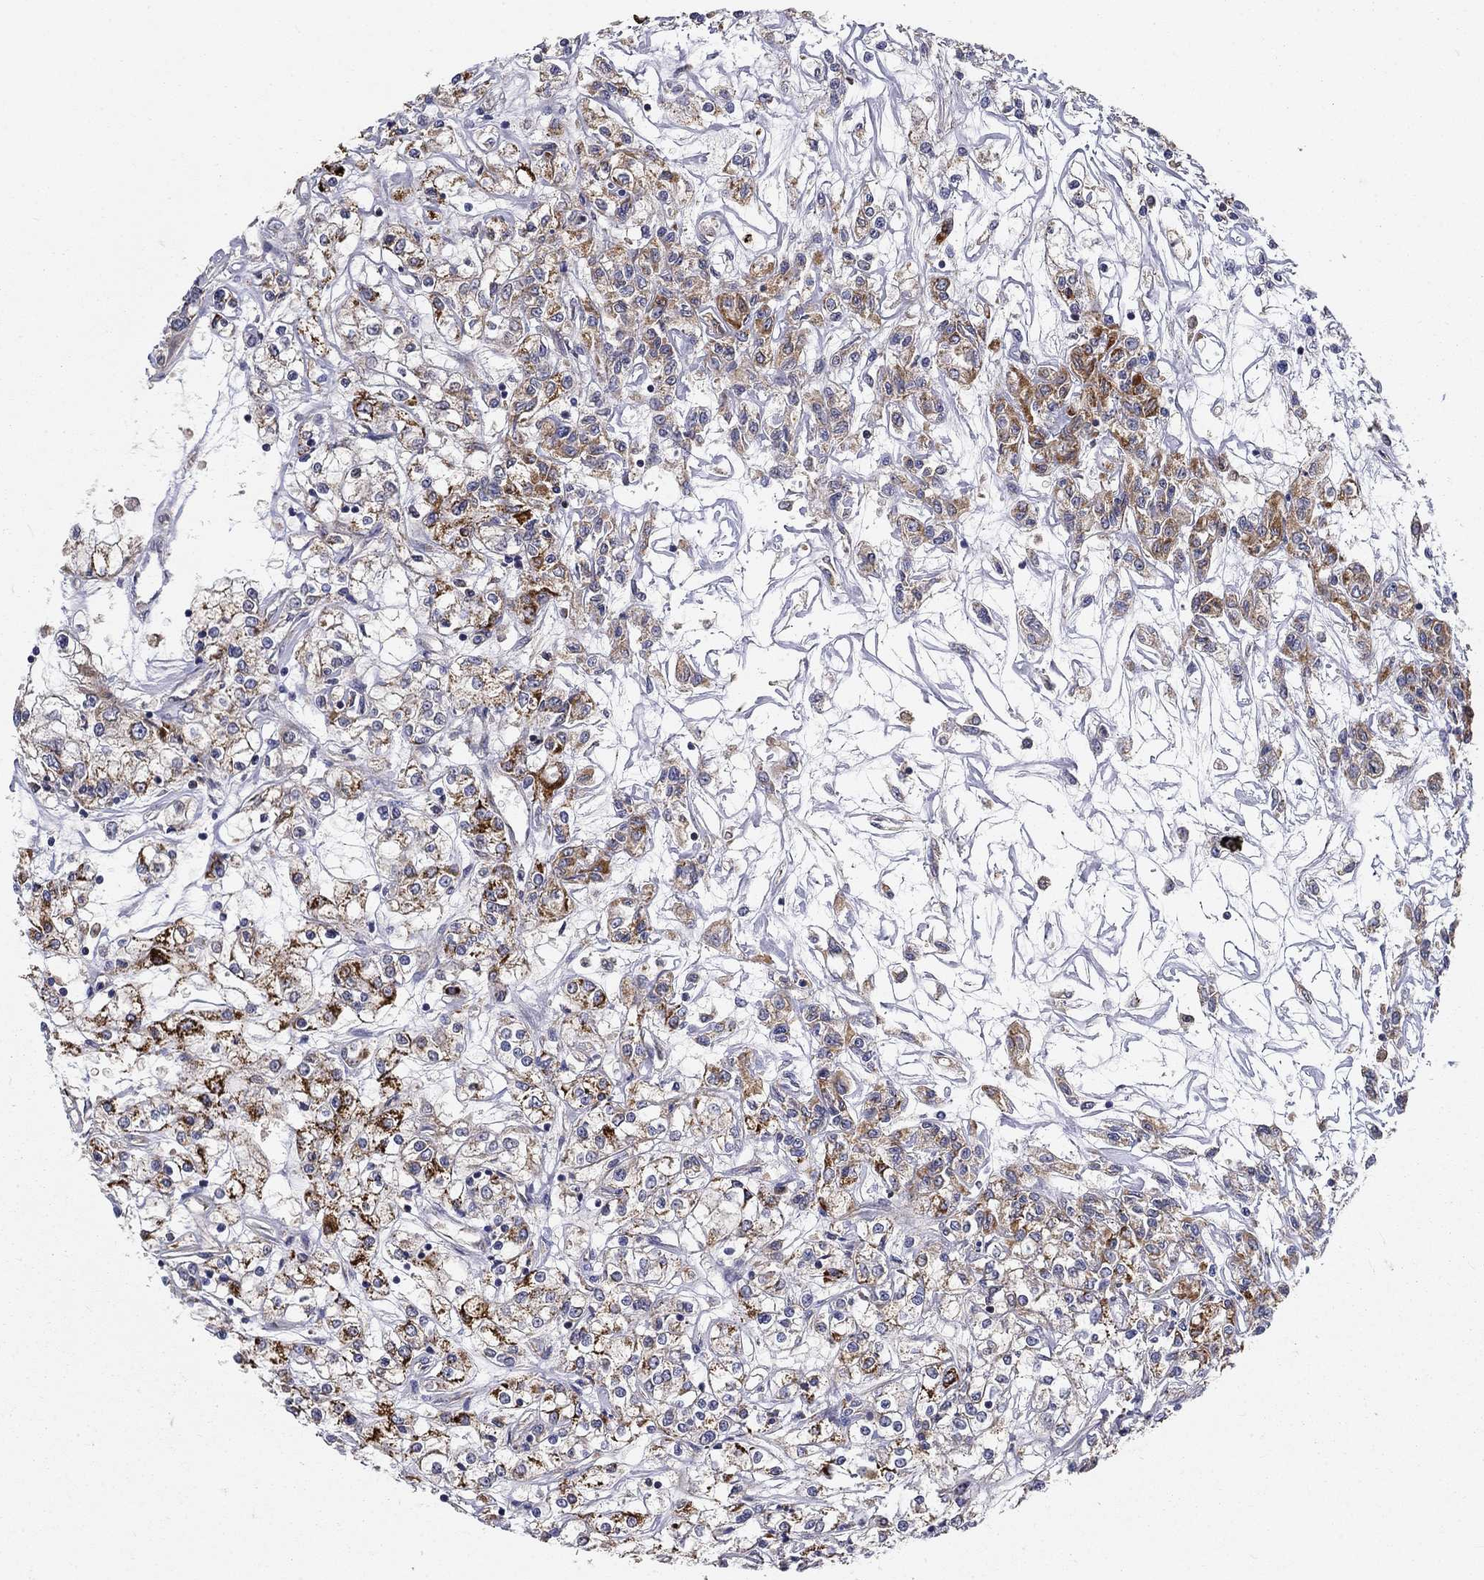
{"staining": {"intensity": "strong", "quantity": "<25%", "location": "cytoplasmic/membranous"}, "tissue": "renal cancer", "cell_type": "Tumor cells", "image_type": "cancer", "snomed": [{"axis": "morphology", "description": "Adenocarcinoma, NOS"}, {"axis": "topography", "description": "Kidney"}], "caption": "IHC (DAB) staining of renal cancer (adenocarcinoma) demonstrates strong cytoplasmic/membranous protein positivity in approximately <25% of tumor cells.", "gene": "ALDH4A1", "patient": {"sex": "female", "age": 59}}